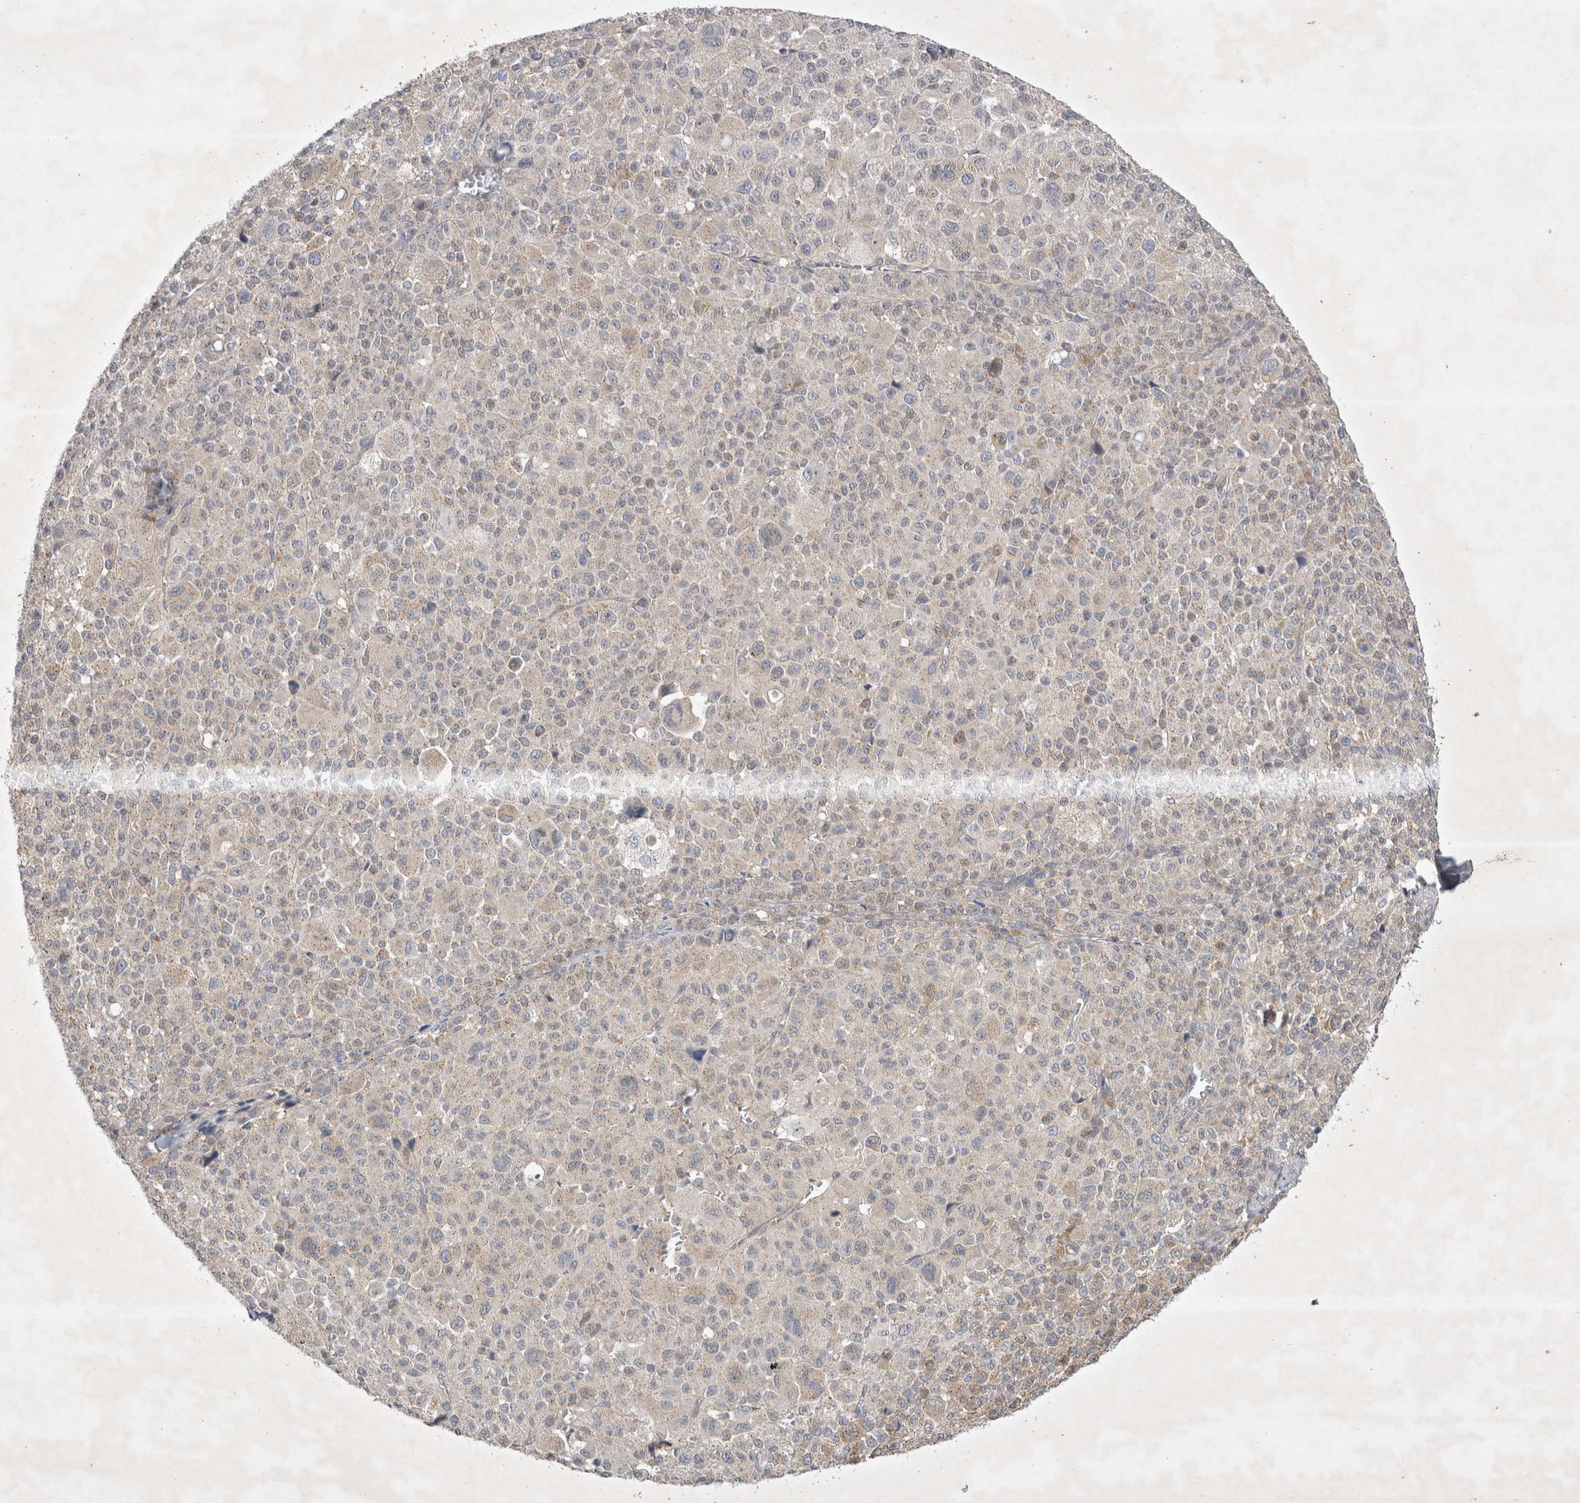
{"staining": {"intensity": "negative", "quantity": "none", "location": "none"}, "tissue": "melanoma", "cell_type": "Tumor cells", "image_type": "cancer", "snomed": [{"axis": "morphology", "description": "Malignant melanoma, Metastatic site"}, {"axis": "topography", "description": "Skin"}], "caption": "DAB immunohistochemical staining of human malignant melanoma (metastatic site) exhibits no significant expression in tumor cells.", "gene": "SRD5A3", "patient": {"sex": "female", "age": 74}}